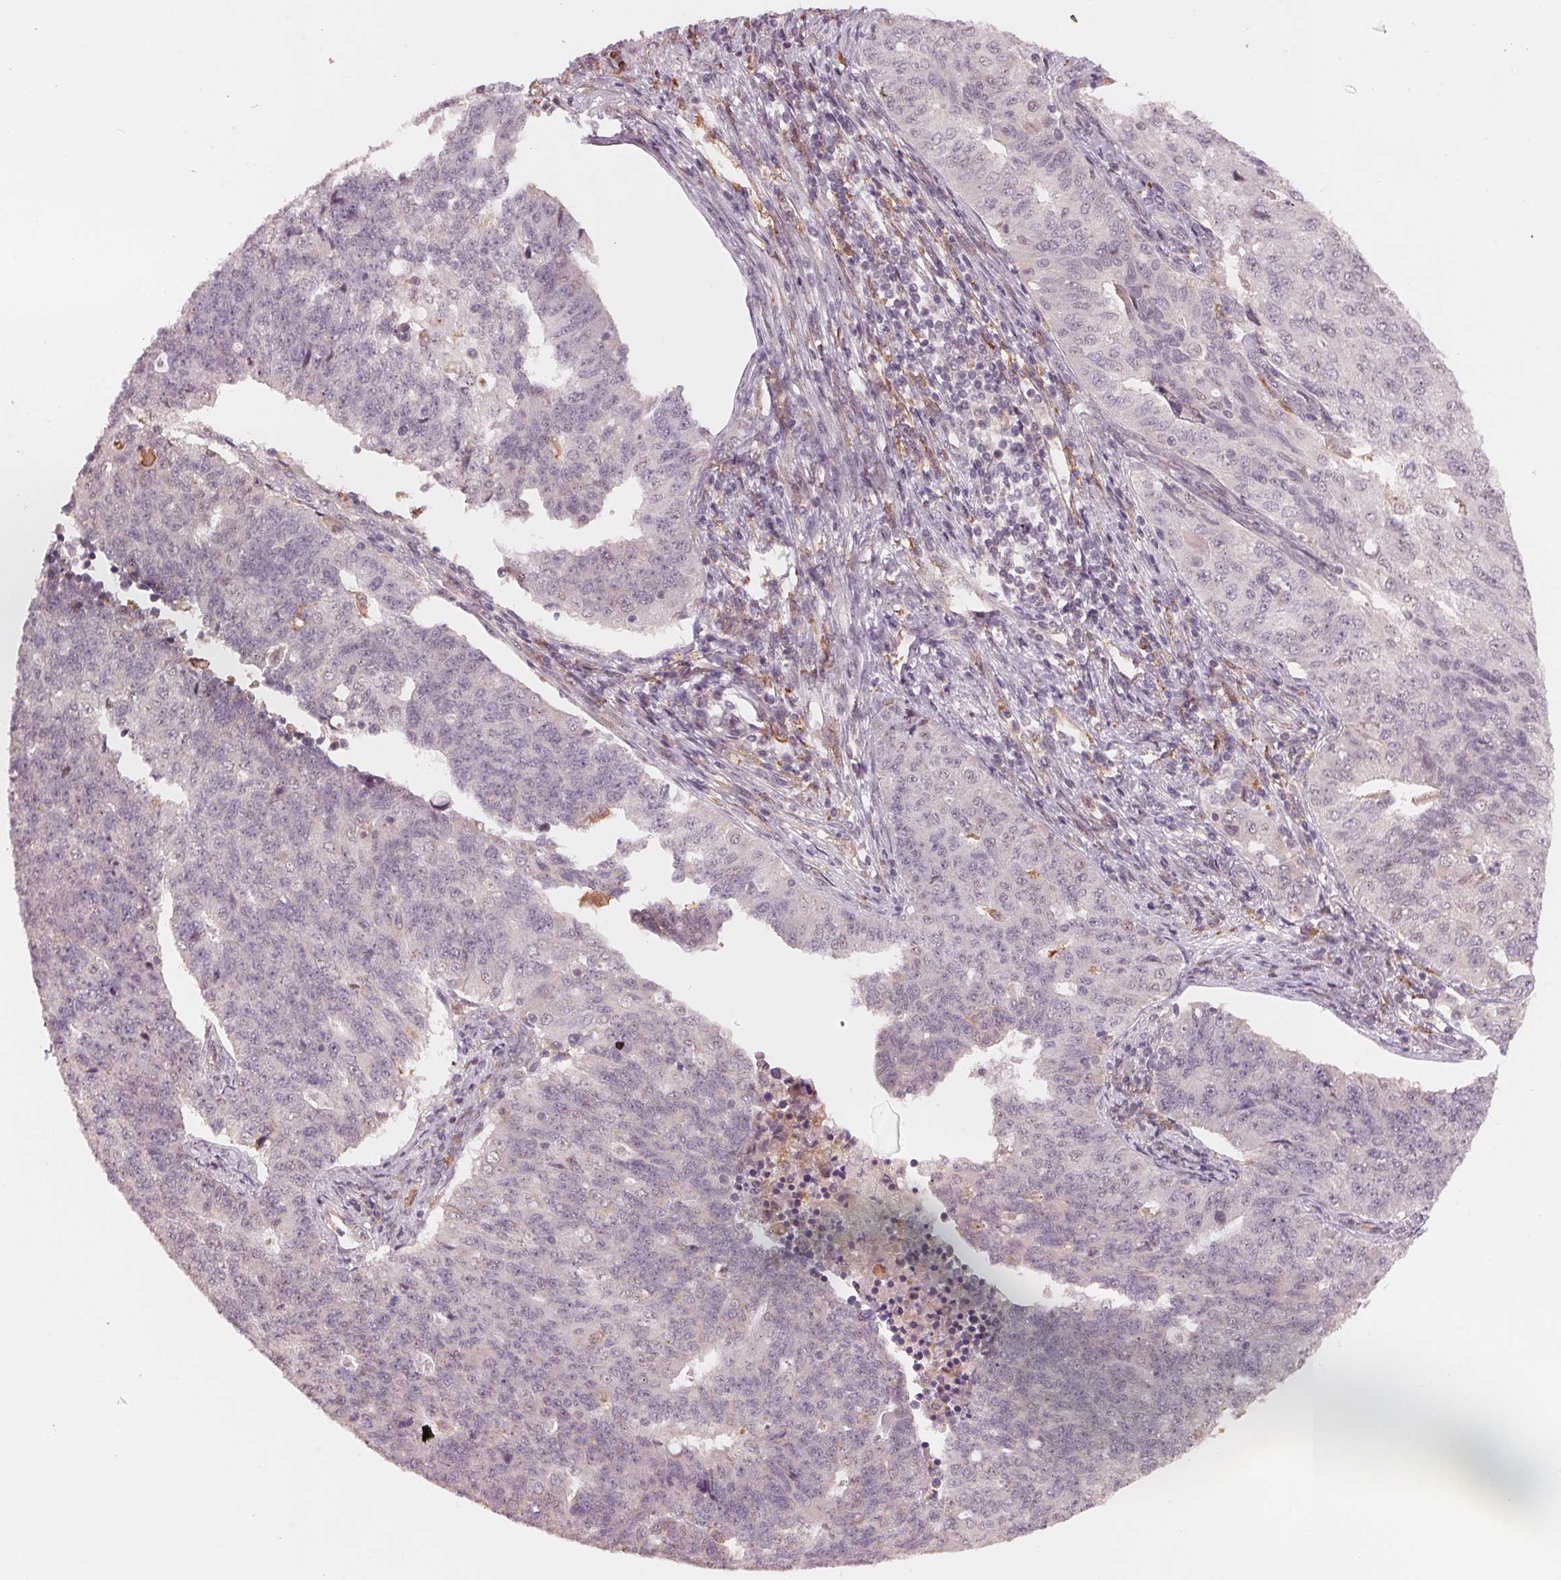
{"staining": {"intensity": "negative", "quantity": "none", "location": "none"}, "tissue": "endometrial cancer", "cell_type": "Tumor cells", "image_type": "cancer", "snomed": [{"axis": "morphology", "description": "Adenocarcinoma, NOS"}, {"axis": "topography", "description": "Endometrium"}], "caption": "There is no significant expression in tumor cells of endometrial adenocarcinoma.", "gene": "IL9R", "patient": {"sex": "female", "age": 43}}